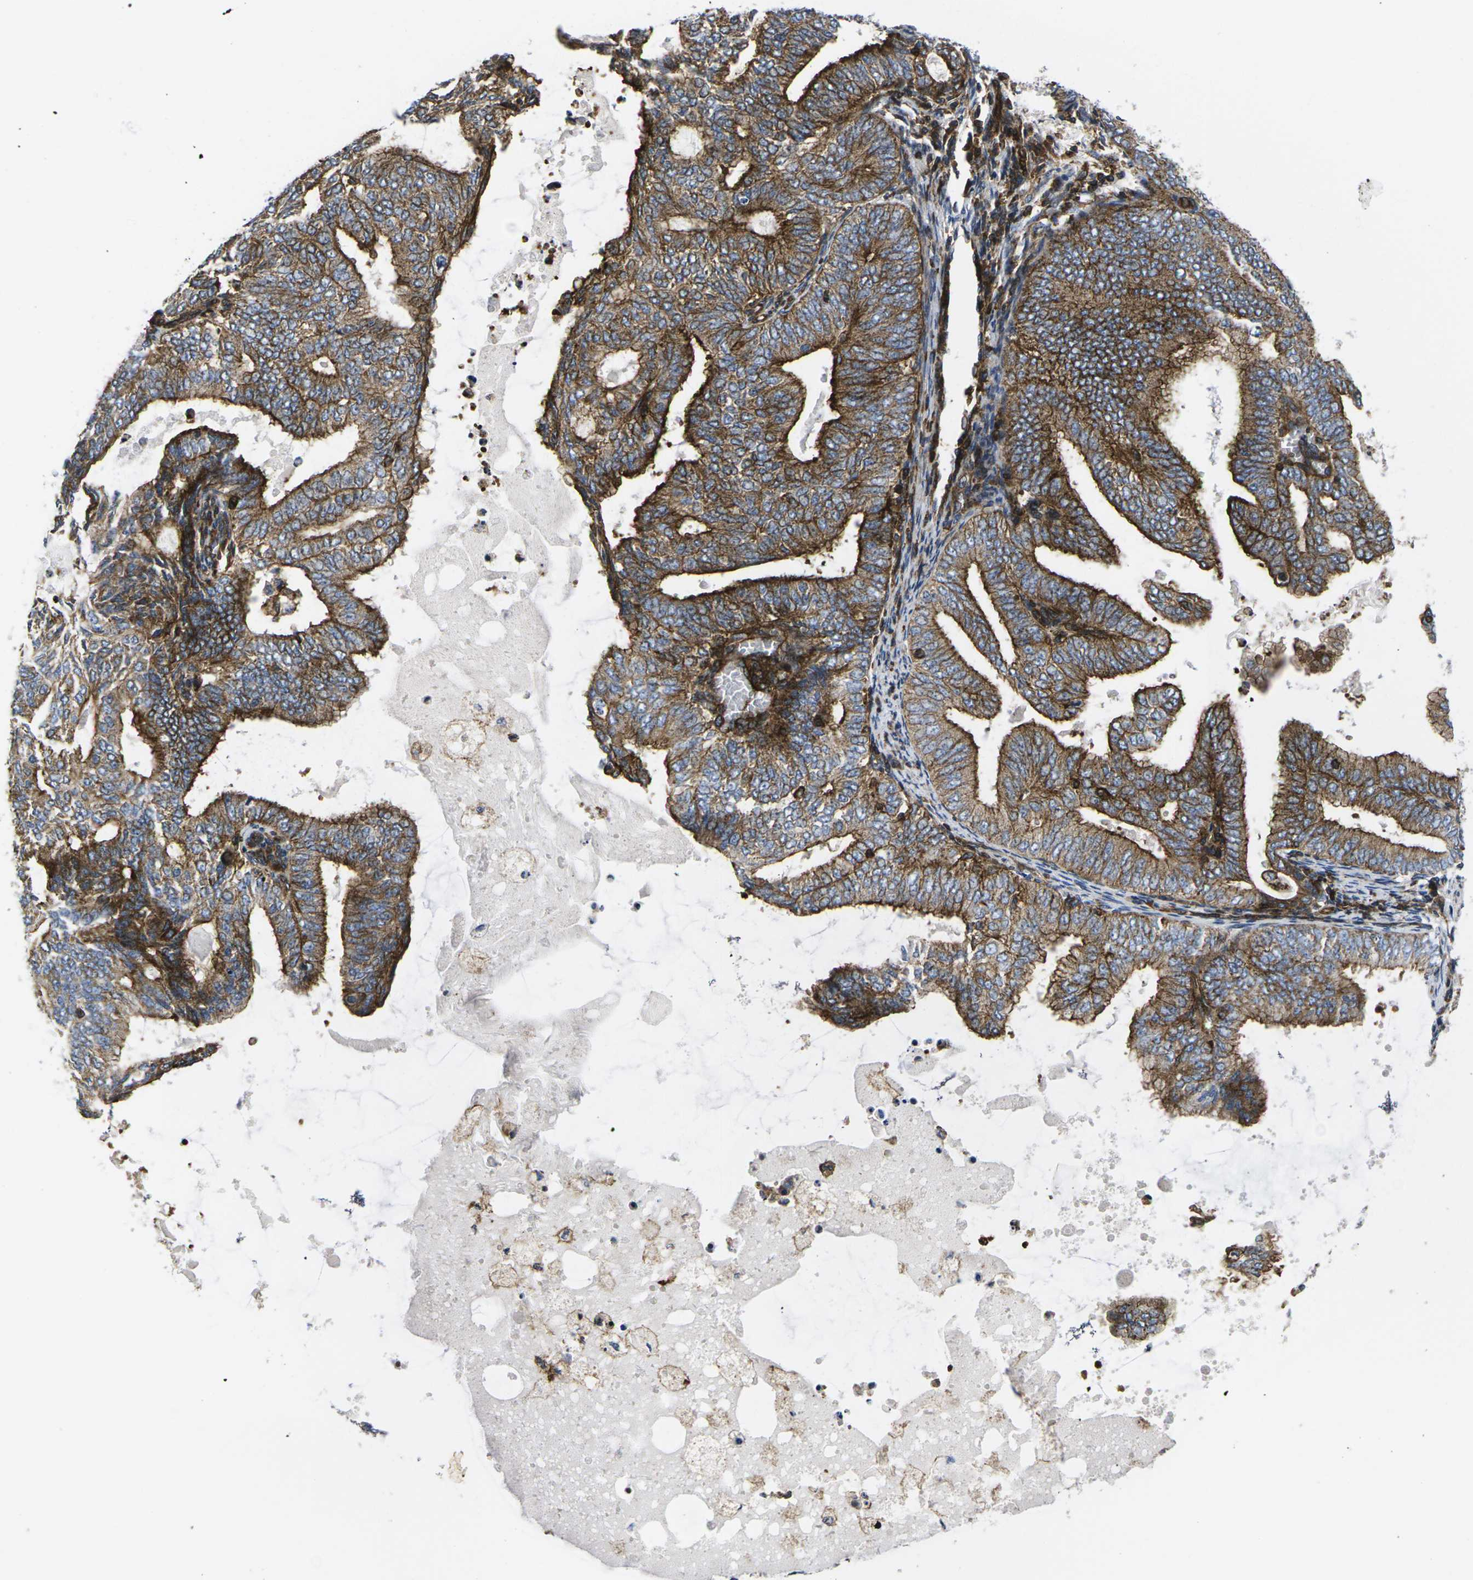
{"staining": {"intensity": "strong", "quantity": ">75%", "location": "cytoplasmic/membranous"}, "tissue": "endometrial cancer", "cell_type": "Tumor cells", "image_type": "cancer", "snomed": [{"axis": "morphology", "description": "Adenocarcinoma, NOS"}, {"axis": "topography", "description": "Endometrium"}], "caption": "Endometrial cancer stained with a protein marker shows strong staining in tumor cells.", "gene": "IQGAP1", "patient": {"sex": "female", "age": 58}}